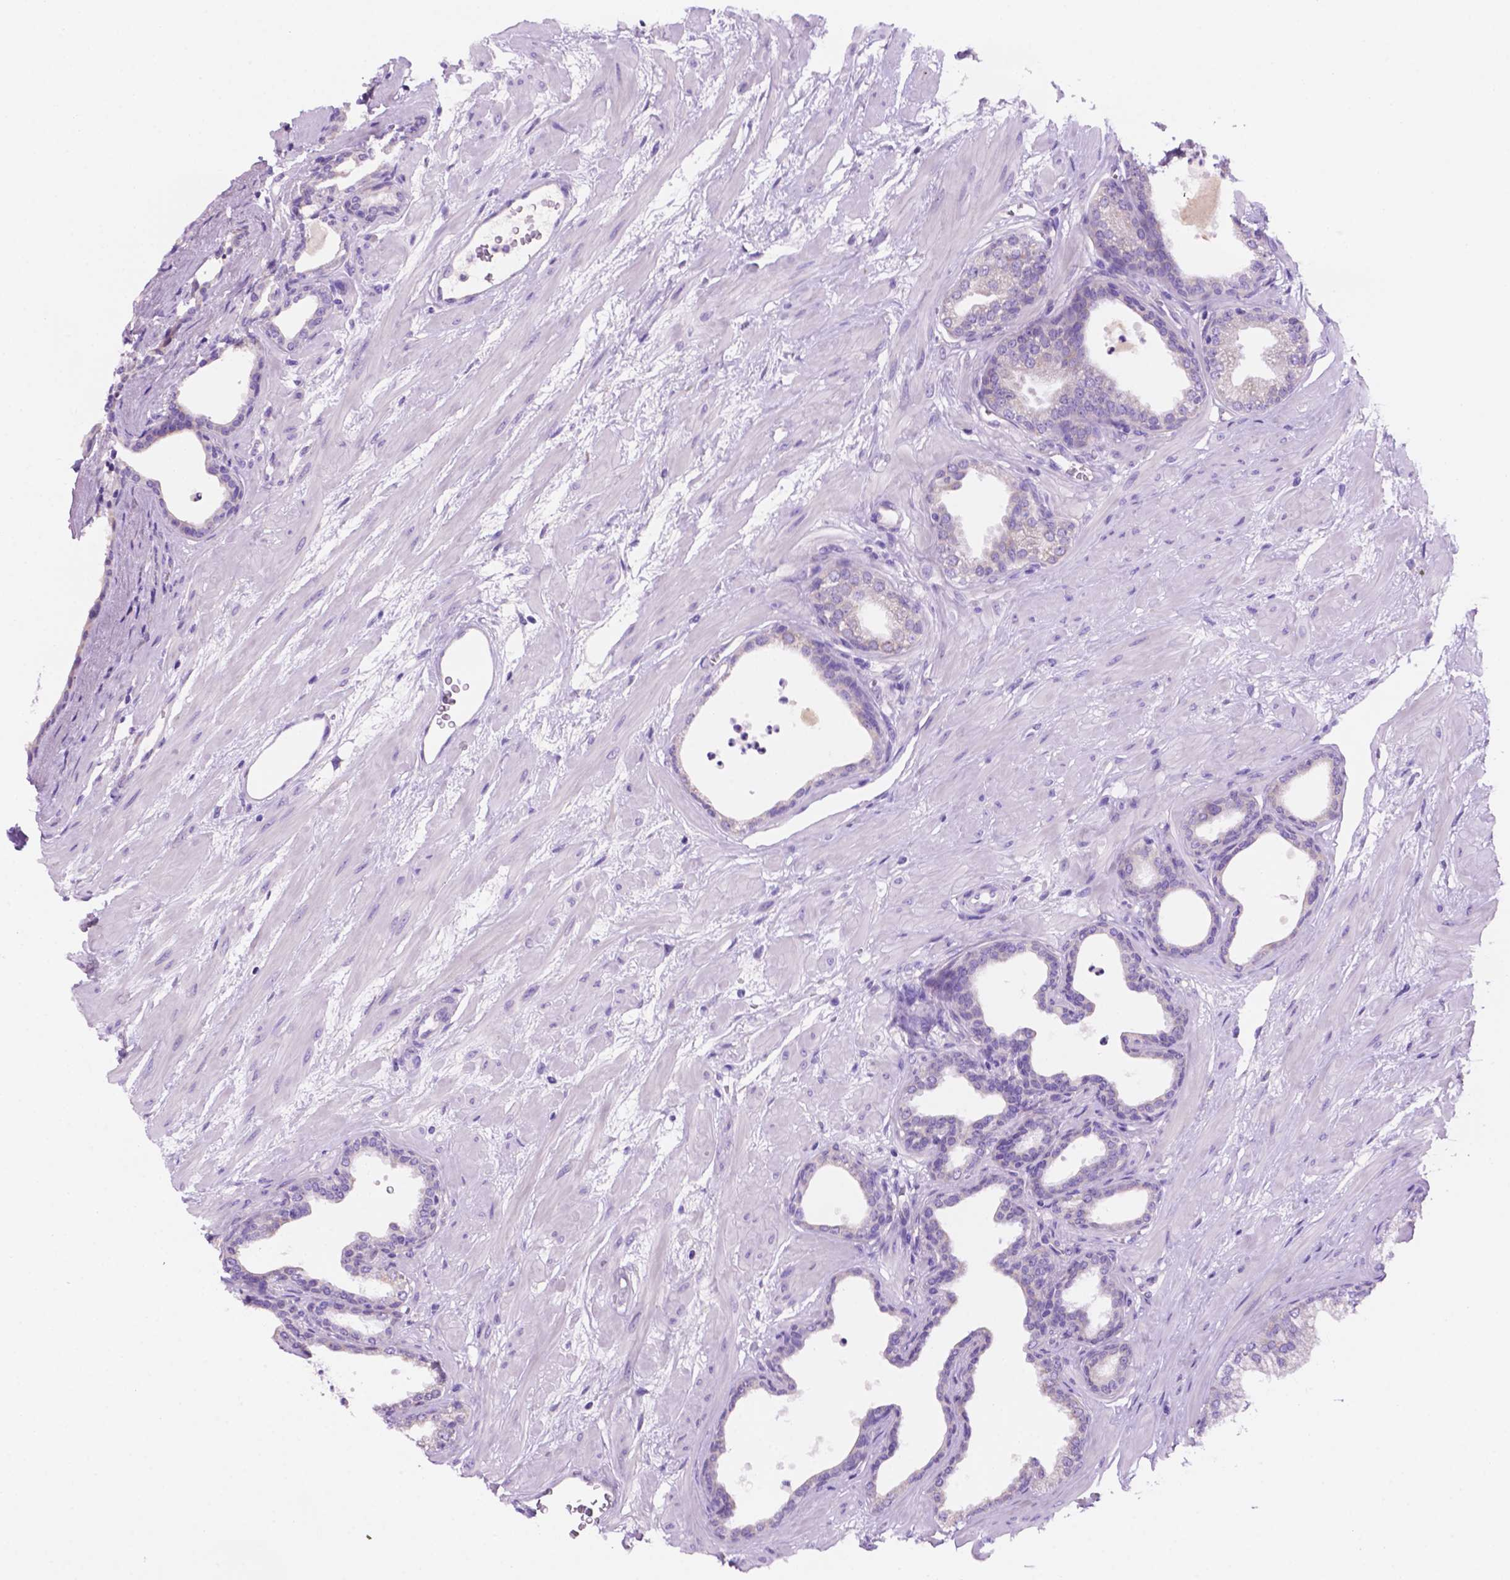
{"staining": {"intensity": "negative", "quantity": "none", "location": "none"}, "tissue": "prostate", "cell_type": "Glandular cells", "image_type": "normal", "snomed": [{"axis": "morphology", "description": "Normal tissue, NOS"}, {"axis": "topography", "description": "Prostate"}], "caption": "High power microscopy micrograph of an immunohistochemistry micrograph of normal prostate, revealing no significant positivity in glandular cells. (Stains: DAB IHC with hematoxylin counter stain, Microscopy: brightfield microscopy at high magnification).", "gene": "CEACAM7", "patient": {"sex": "male", "age": 37}}